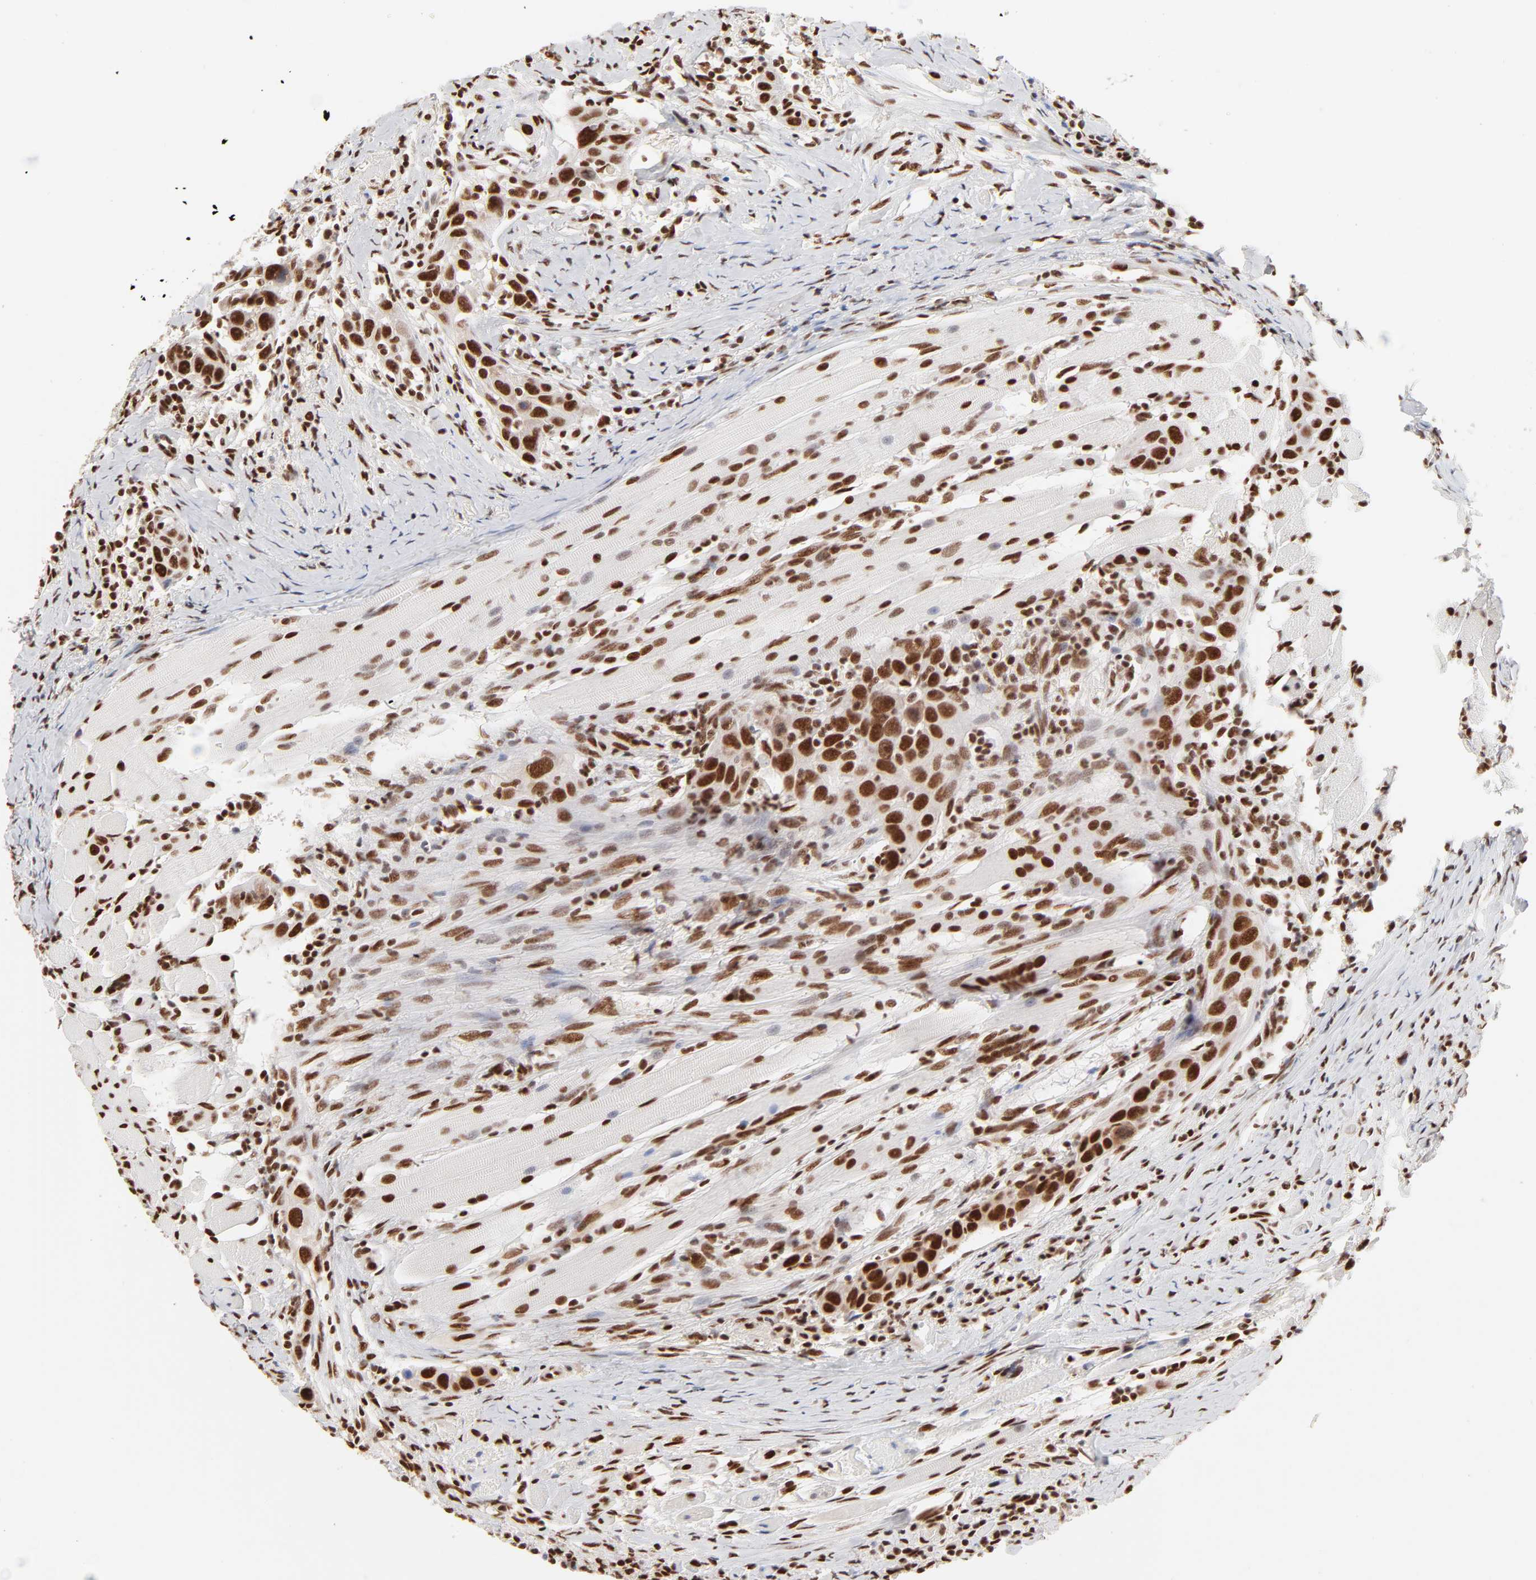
{"staining": {"intensity": "strong", "quantity": ">75%", "location": "nuclear"}, "tissue": "head and neck cancer", "cell_type": "Tumor cells", "image_type": "cancer", "snomed": [{"axis": "morphology", "description": "Squamous cell carcinoma, NOS"}, {"axis": "topography", "description": "Oral tissue"}, {"axis": "topography", "description": "Head-Neck"}], "caption": "A high amount of strong nuclear expression is seen in about >75% of tumor cells in head and neck cancer (squamous cell carcinoma) tissue.", "gene": "TARDBP", "patient": {"sex": "female", "age": 50}}